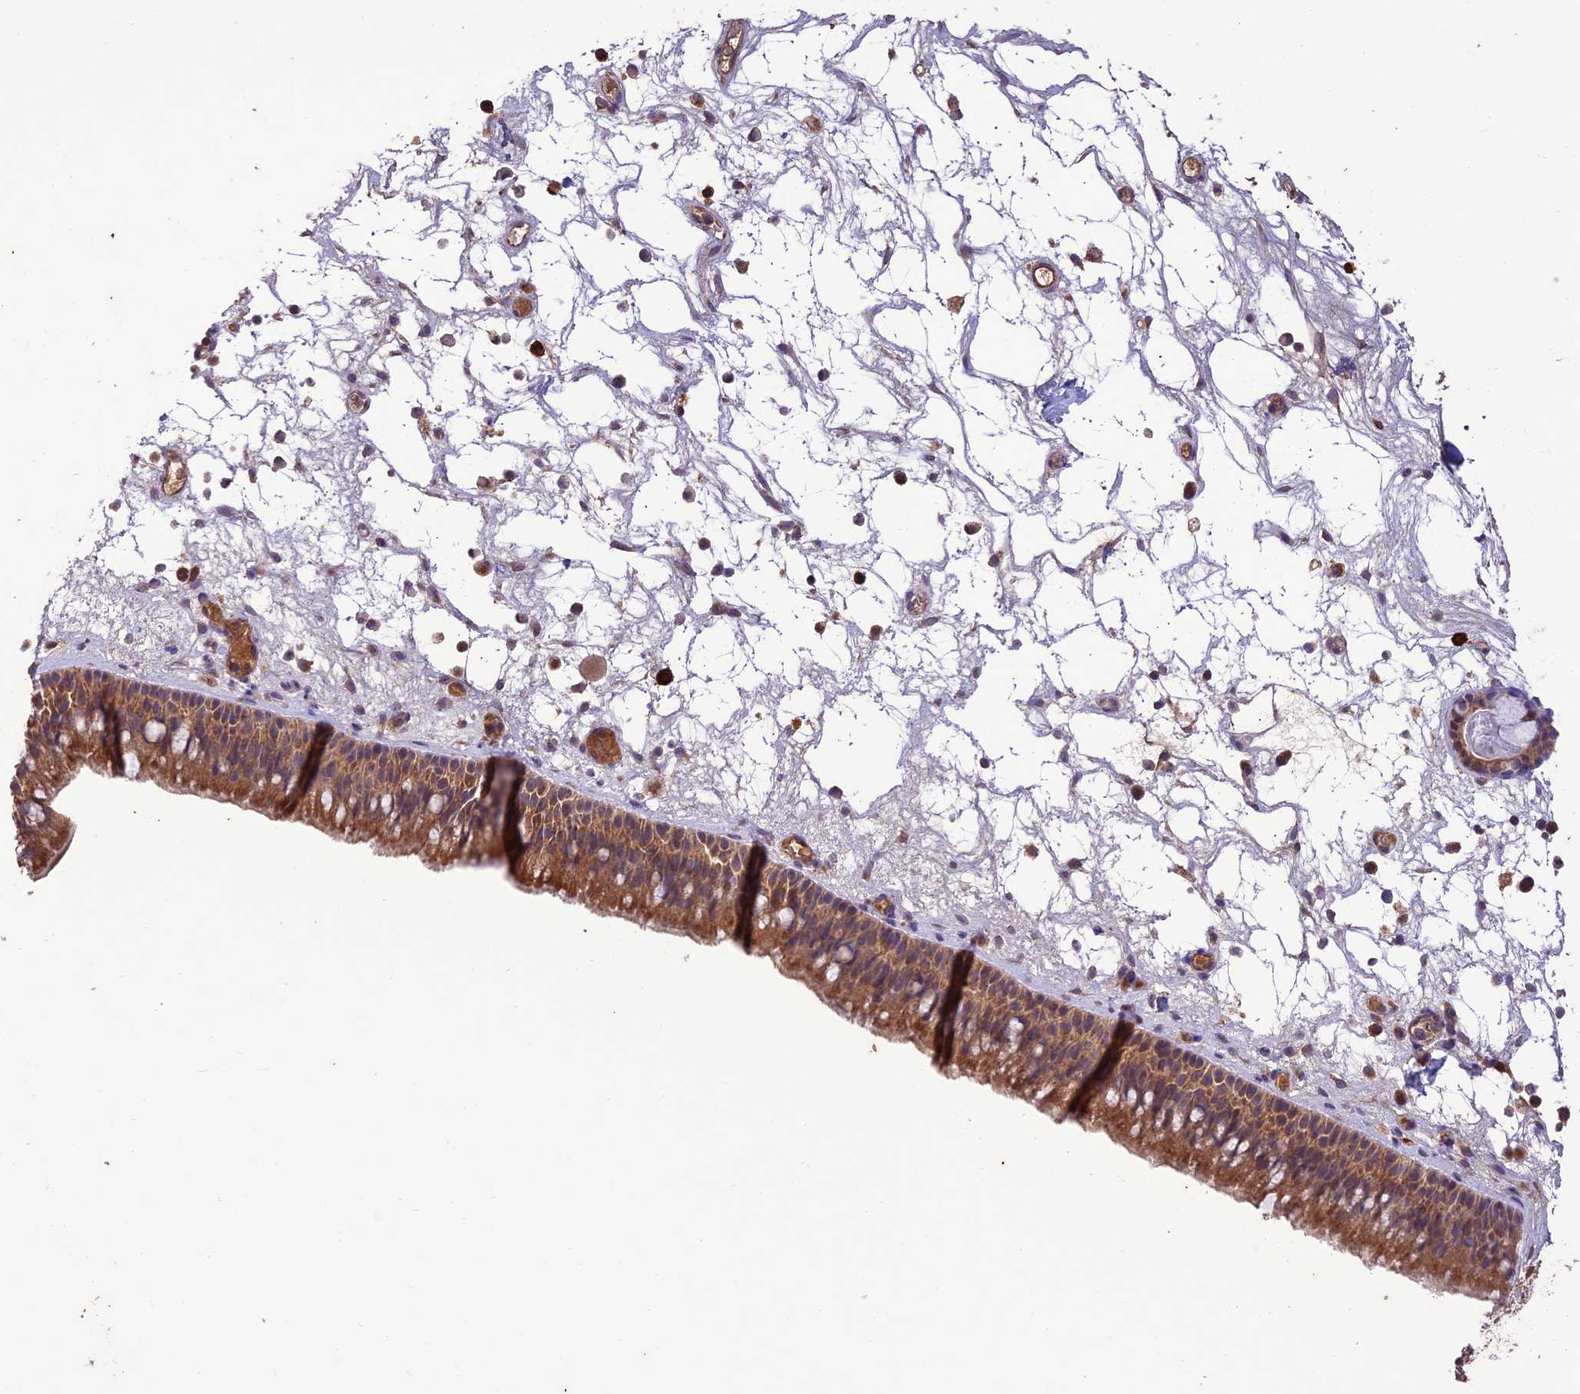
{"staining": {"intensity": "moderate", "quantity": ">75%", "location": "cytoplasmic/membranous"}, "tissue": "nasopharynx", "cell_type": "Respiratory epithelial cells", "image_type": "normal", "snomed": [{"axis": "morphology", "description": "Normal tissue, NOS"}, {"axis": "morphology", "description": "Inflammation, NOS"}, {"axis": "morphology", "description": "Malignant melanoma, Metastatic site"}, {"axis": "topography", "description": "Nasopharynx"}], "caption": "Brown immunohistochemical staining in benign human nasopharynx displays moderate cytoplasmic/membranous expression in about >75% of respiratory epithelial cells.", "gene": "NDUFAF1", "patient": {"sex": "male", "age": 70}}